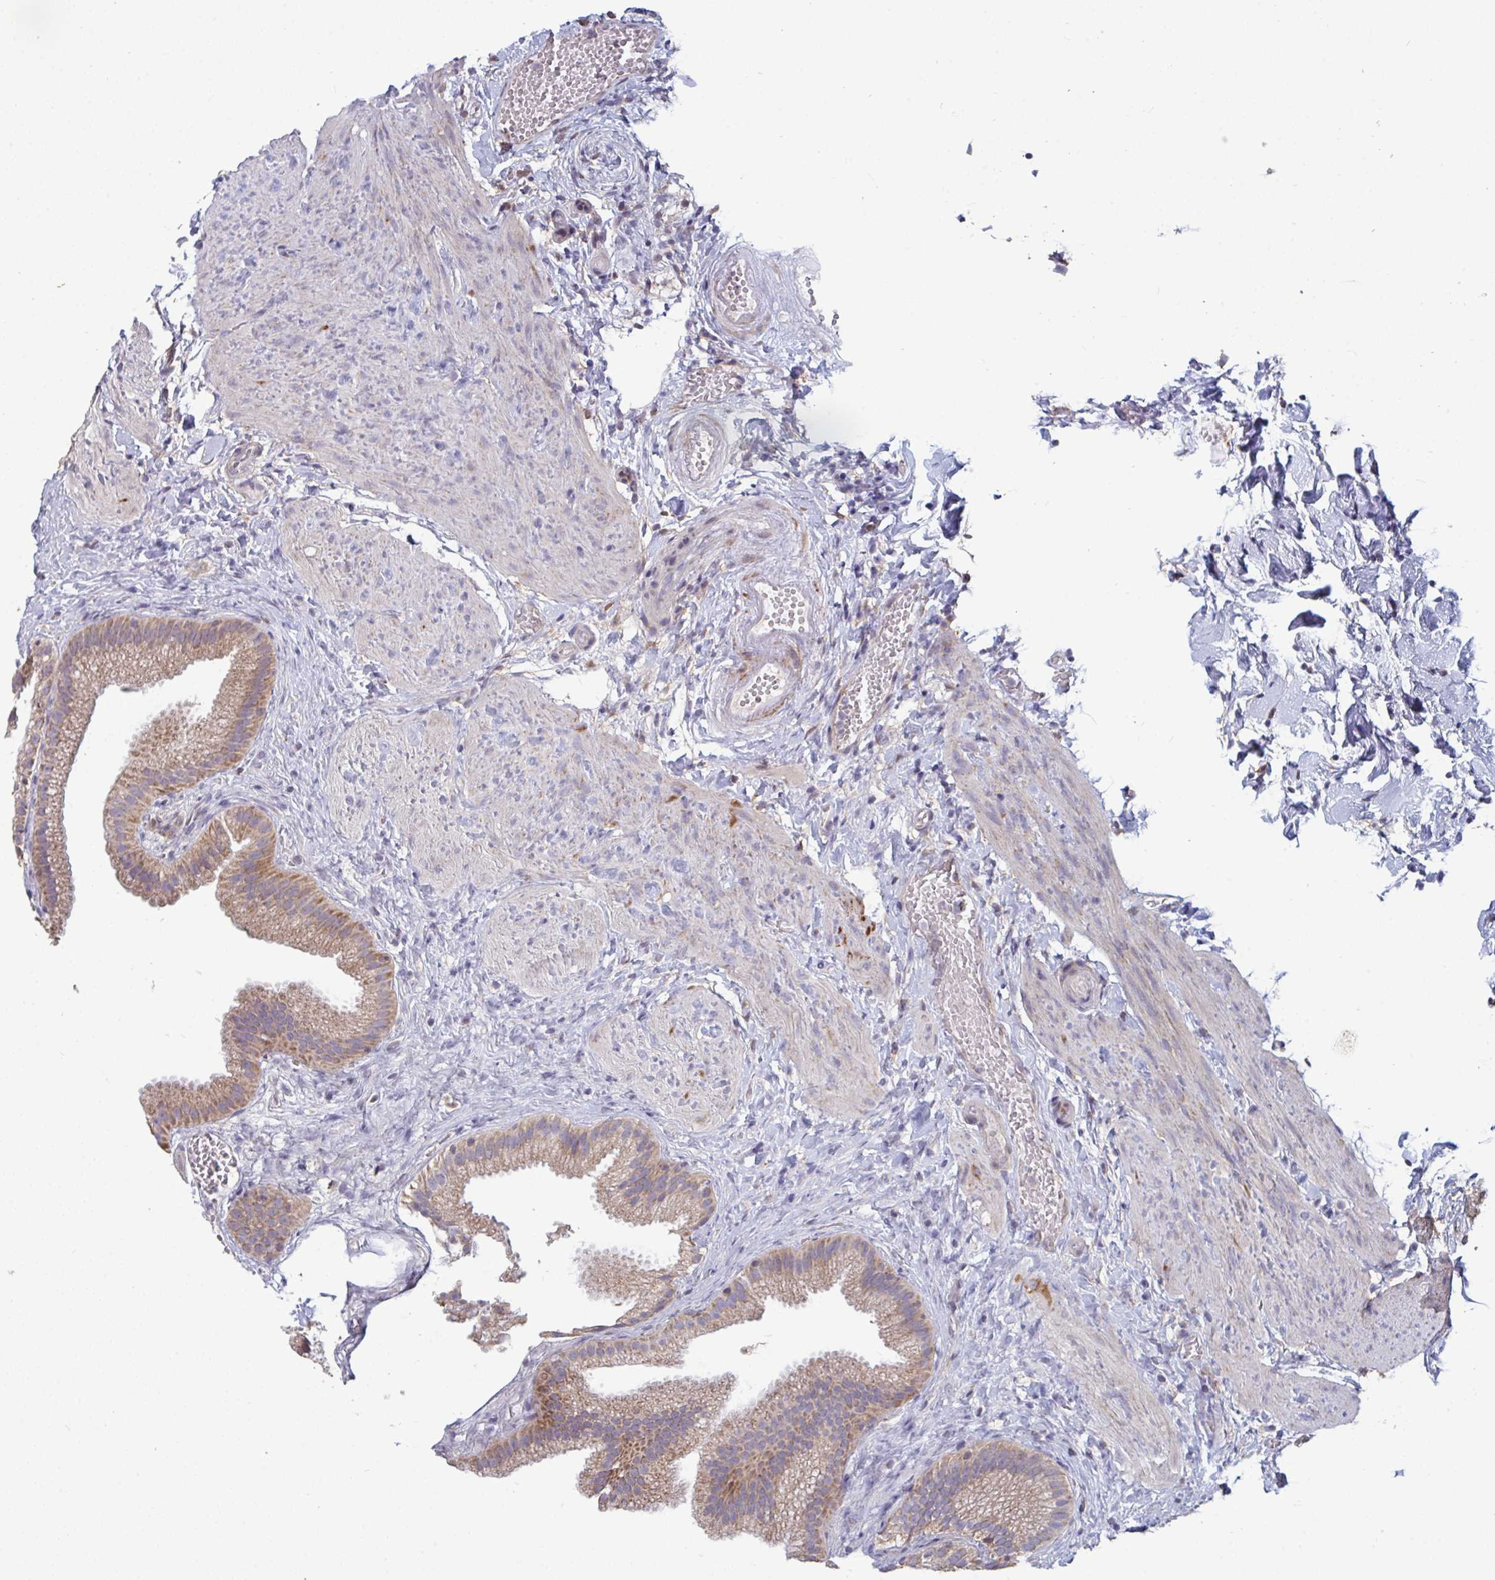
{"staining": {"intensity": "weak", "quantity": "25%-75%", "location": "cytoplasmic/membranous"}, "tissue": "gallbladder", "cell_type": "Glandular cells", "image_type": "normal", "snomed": [{"axis": "morphology", "description": "Normal tissue, NOS"}, {"axis": "topography", "description": "Gallbladder"}], "caption": "Immunohistochemistry (IHC) image of benign gallbladder stained for a protein (brown), which demonstrates low levels of weak cytoplasmic/membranous positivity in approximately 25%-75% of glandular cells.", "gene": "ISCU", "patient": {"sex": "female", "age": 63}}